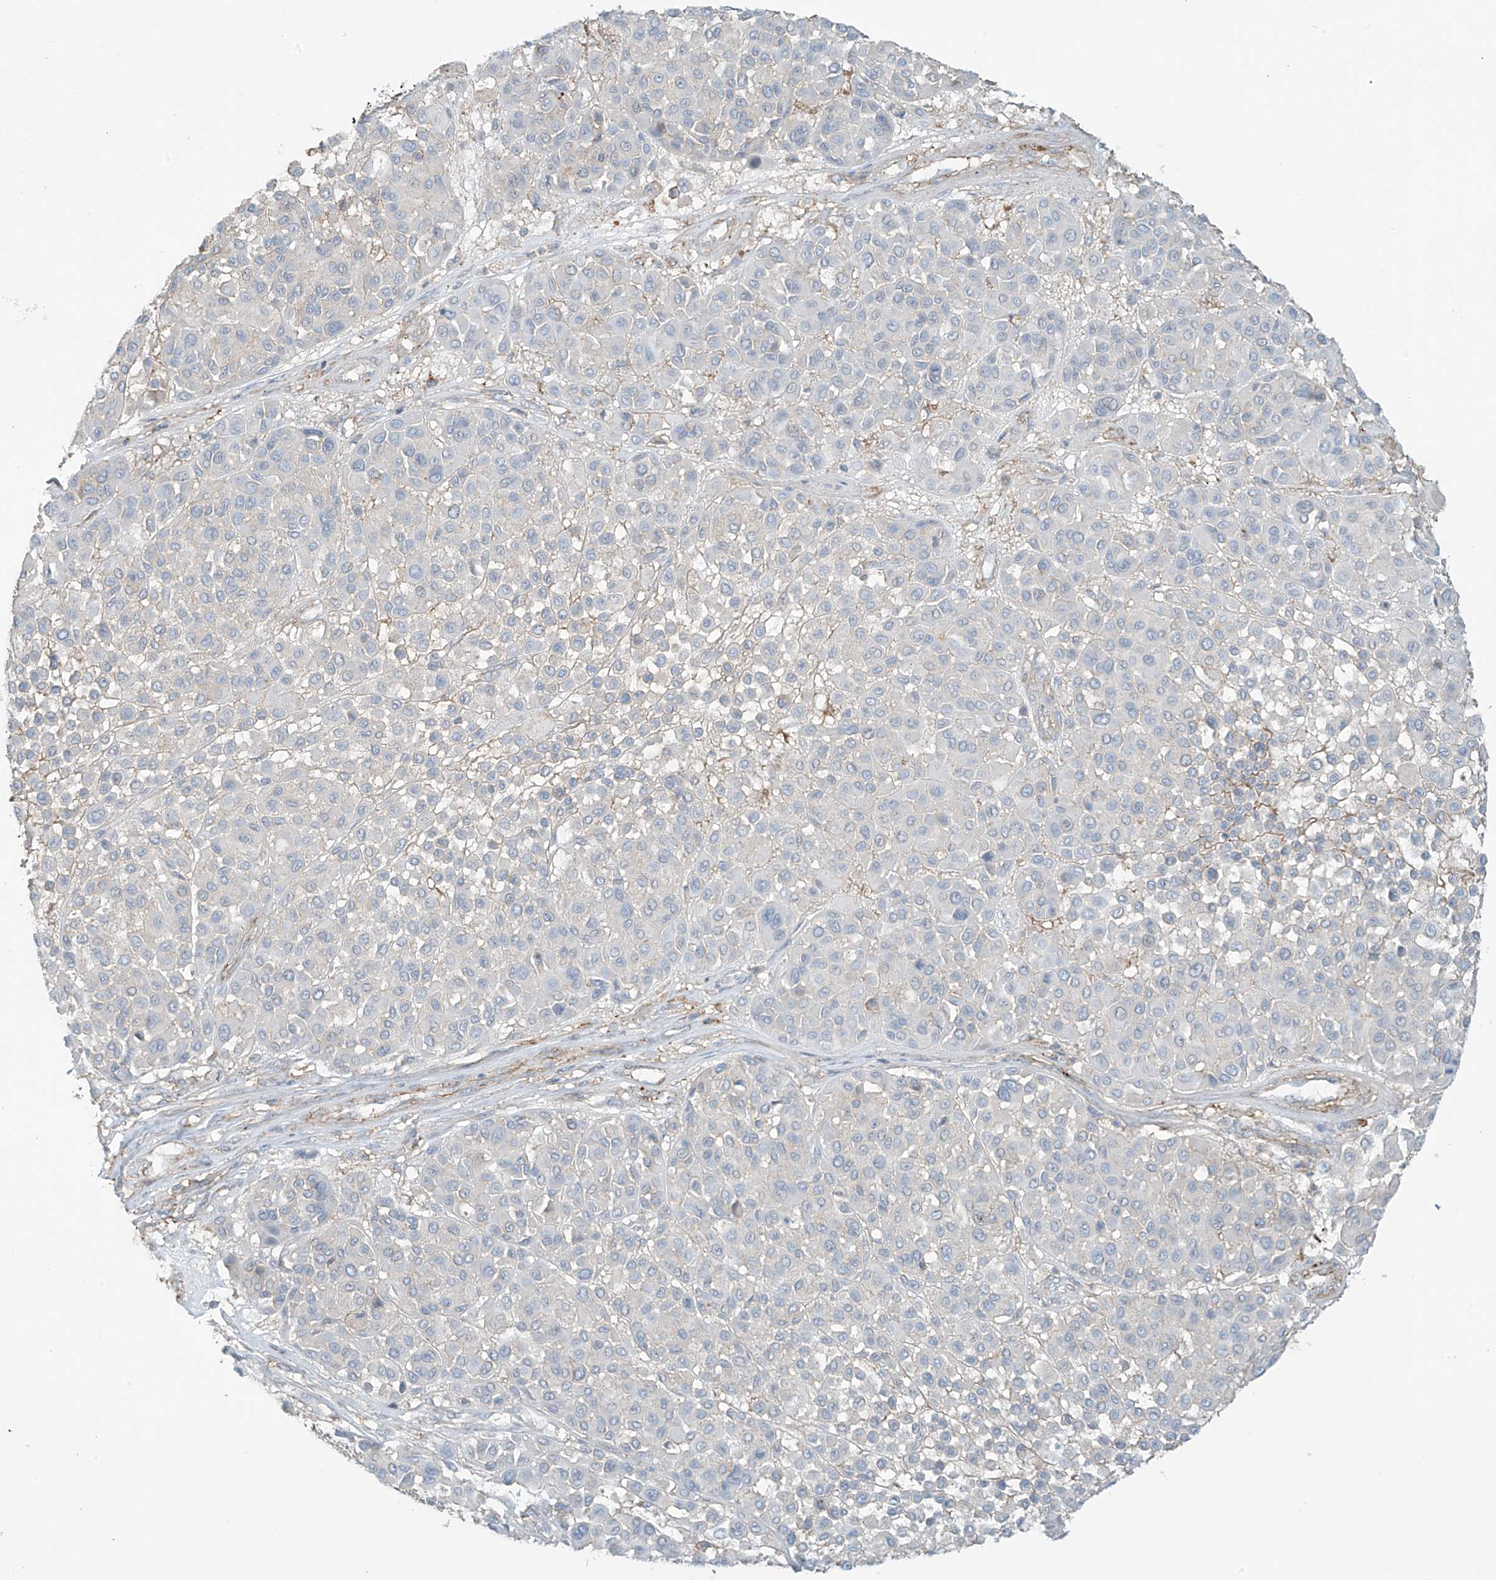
{"staining": {"intensity": "negative", "quantity": "none", "location": "none"}, "tissue": "melanoma", "cell_type": "Tumor cells", "image_type": "cancer", "snomed": [{"axis": "morphology", "description": "Malignant melanoma, Metastatic site"}, {"axis": "topography", "description": "Soft tissue"}], "caption": "Immunohistochemistry (IHC) micrograph of neoplastic tissue: malignant melanoma (metastatic site) stained with DAB (3,3'-diaminobenzidine) demonstrates no significant protein expression in tumor cells. The staining is performed using DAB (3,3'-diaminobenzidine) brown chromogen with nuclei counter-stained in using hematoxylin.", "gene": "SLC9A2", "patient": {"sex": "male", "age": 41}}